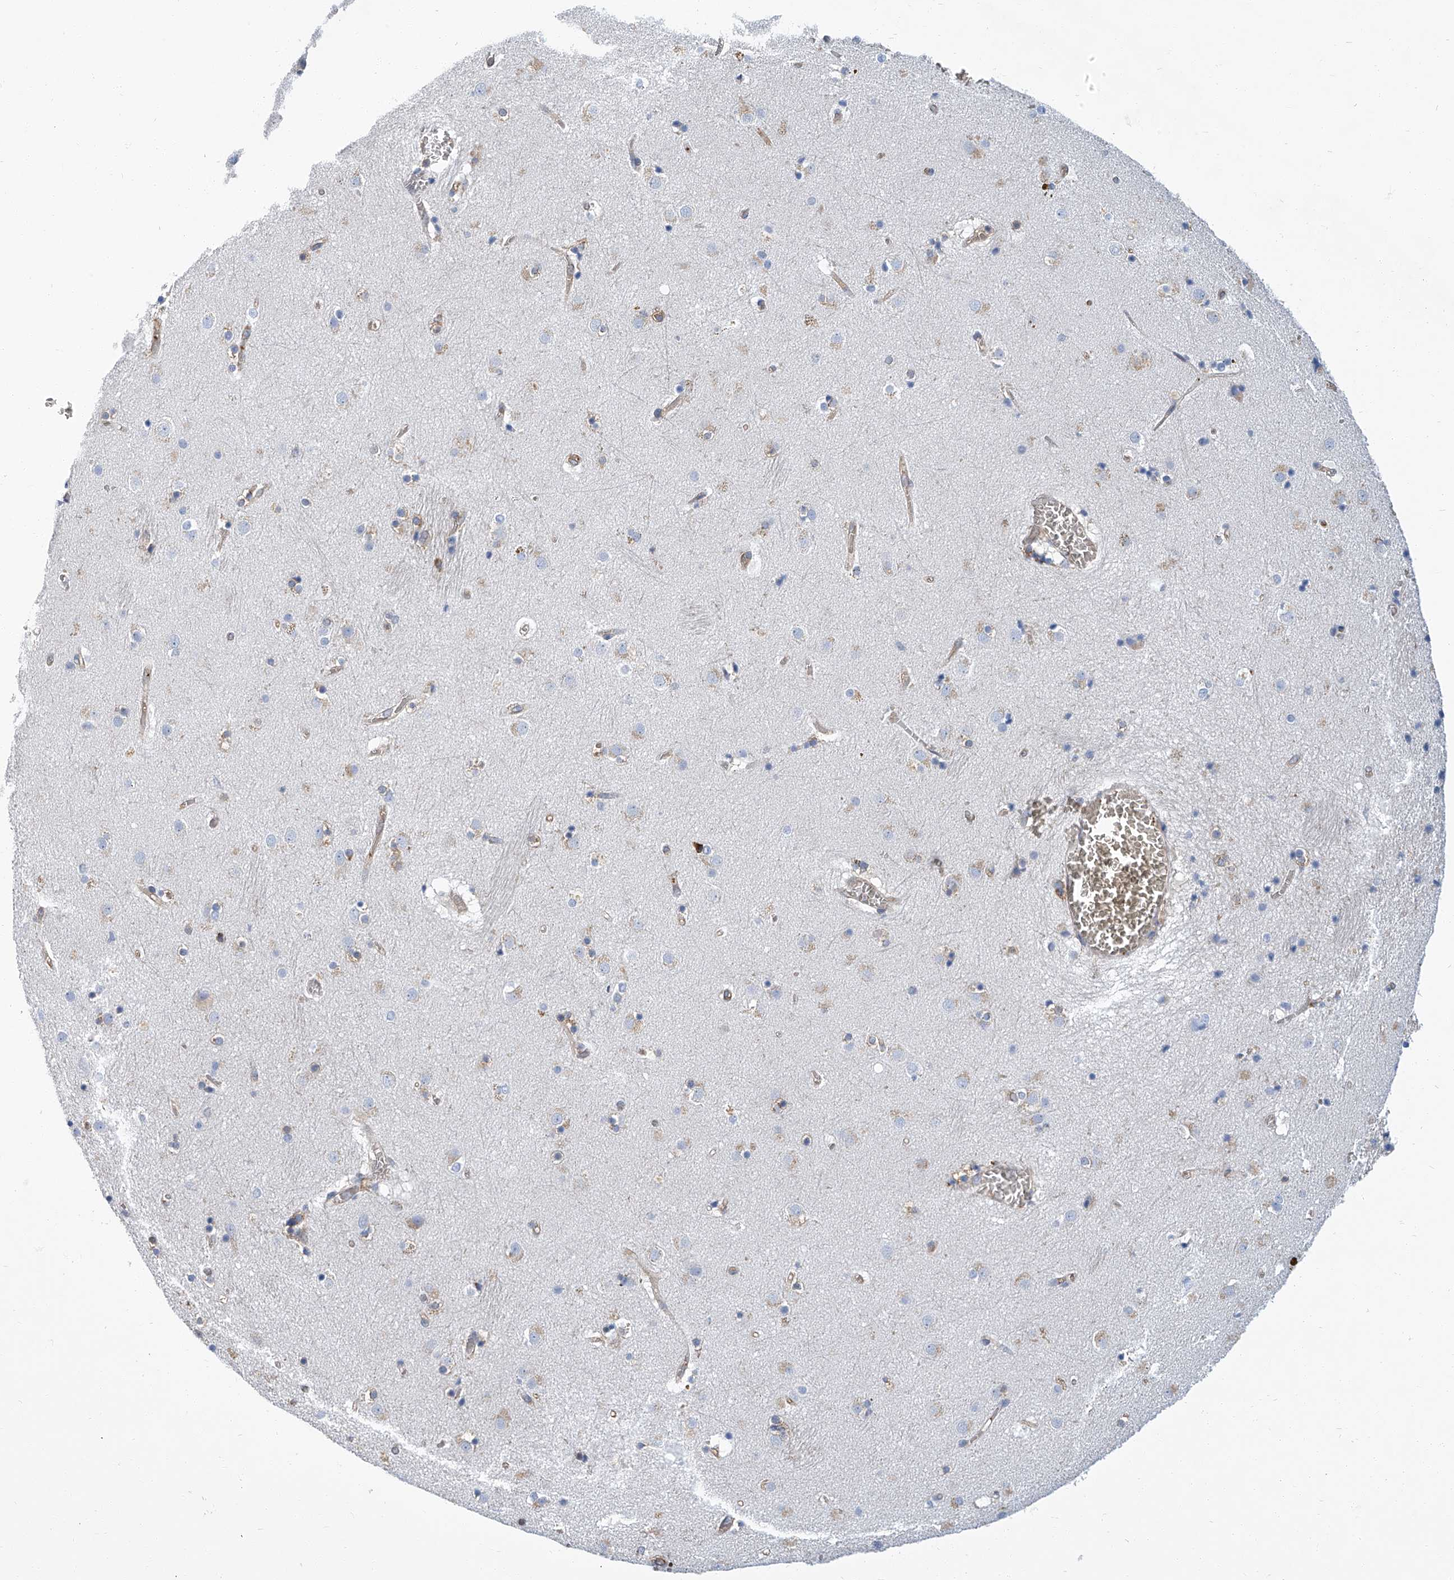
{"staining": {"intensity": "weak", "quantity": "25%-75%", "location": "cytoplasmic/membranous"}, "tissue": "caudate", "cell_type": "Glial cells", "image_type": "normal", "snomed": [{"axis": "morphology", "description": "Normal tissue, NOS"}, {"axis": "topography", "description": "Lateral ventricle wall"}], "caption": "A photomicrograph of caudate stained for a protein demonstrates weak cytoplasmic/membranous brown staining in glial cells.", "gene": "PSMB10", "patient": {"sex": "male", "age": 70}}